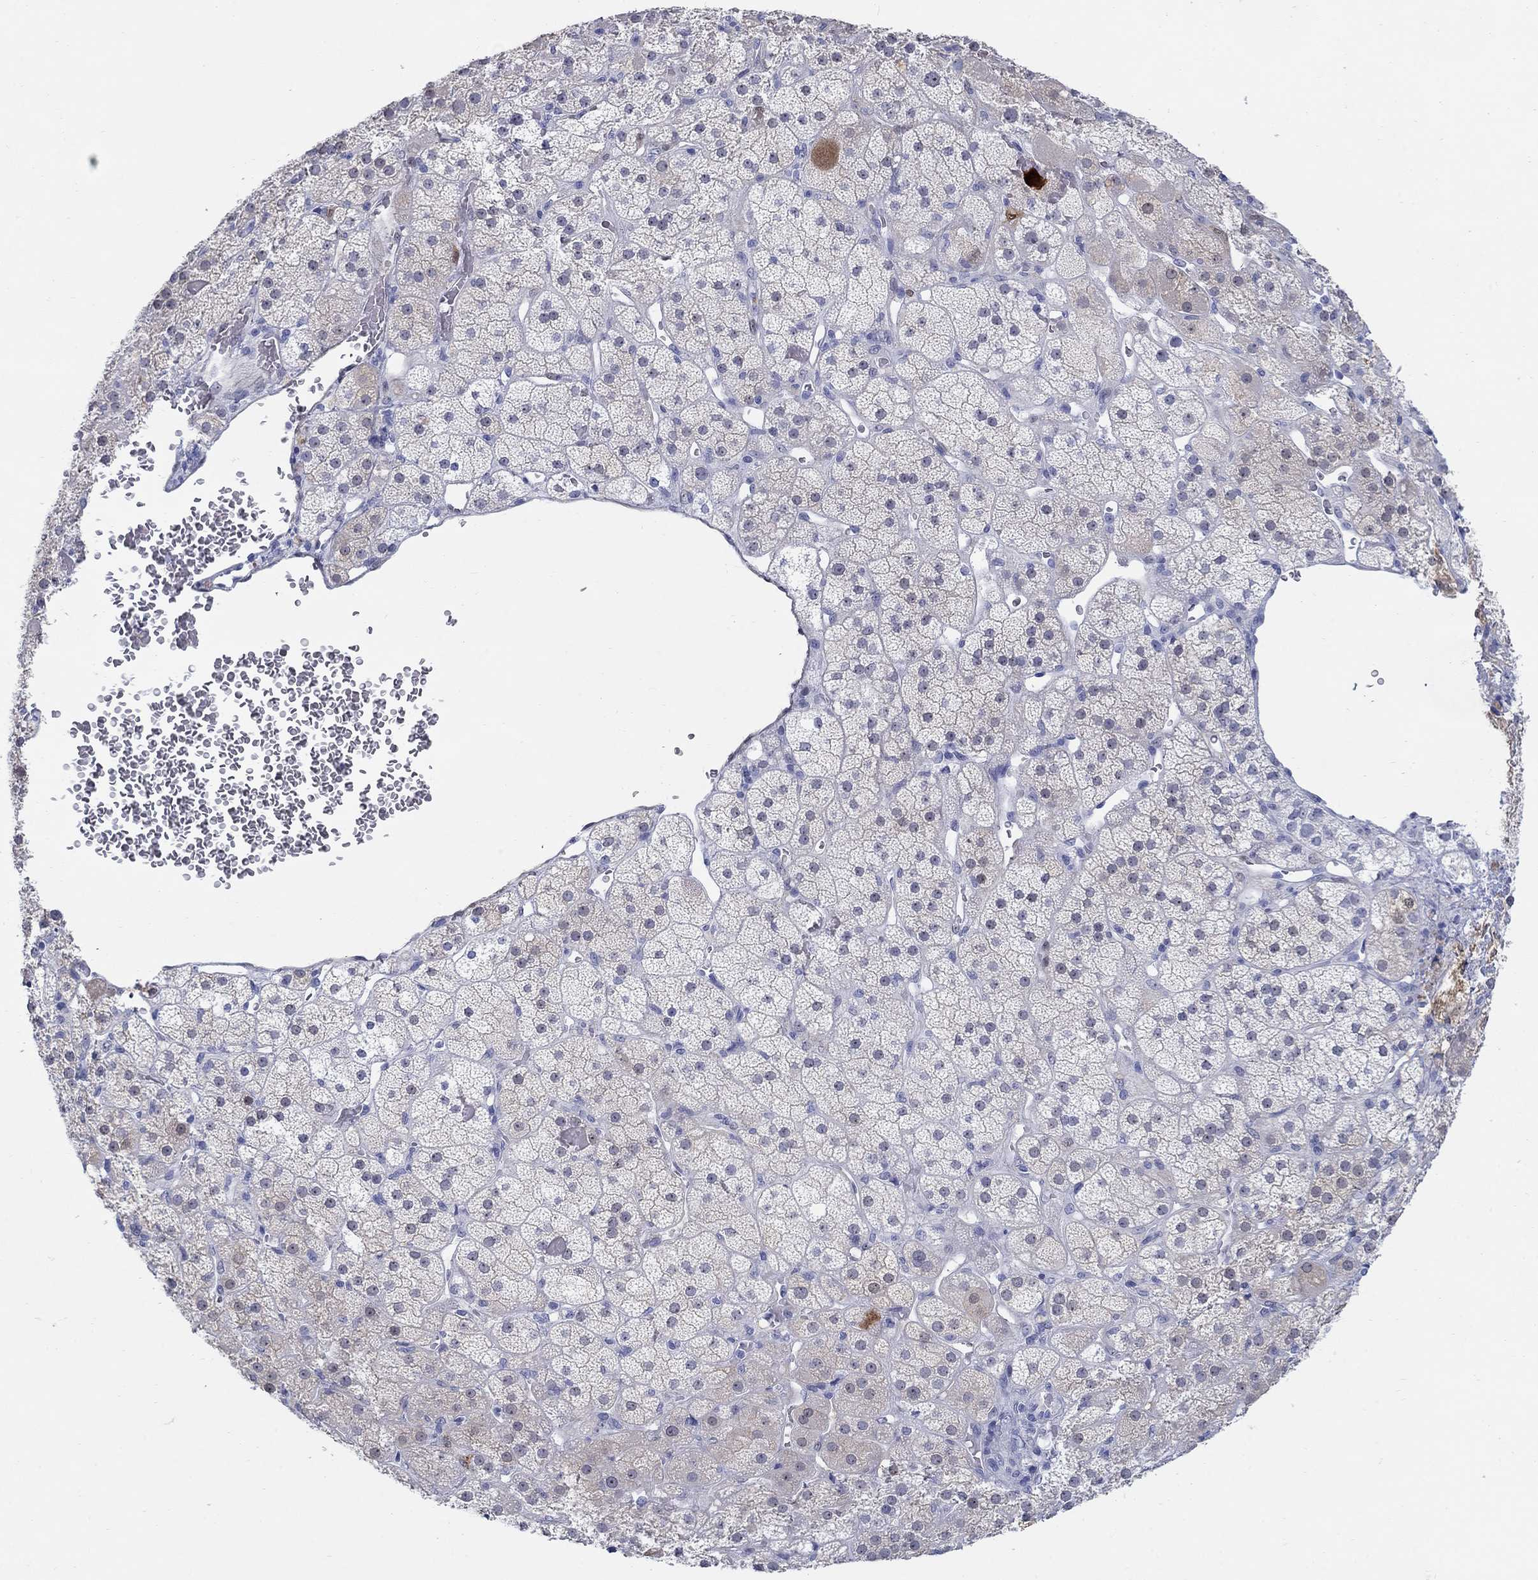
{"staining": {"intensity": "weak", "quantity": "<25%", "location": "cytoplasmic/membranous"}, "tissue": "adrenal gland", "cell_type": "Glandular cells", "image_type": "normal", "snomed": [{"axis": "morphology", "description": "Normal tissue, NOS"}, {"axis": "topography", "description": "Adrenal gland"}], "caption": "Immunohistochemistry (IHC) of benign human adrenal gland displays no staining in glandular cells.", "gene": "AKR1C1", "patient": {"sex": "male", "age": 57}}